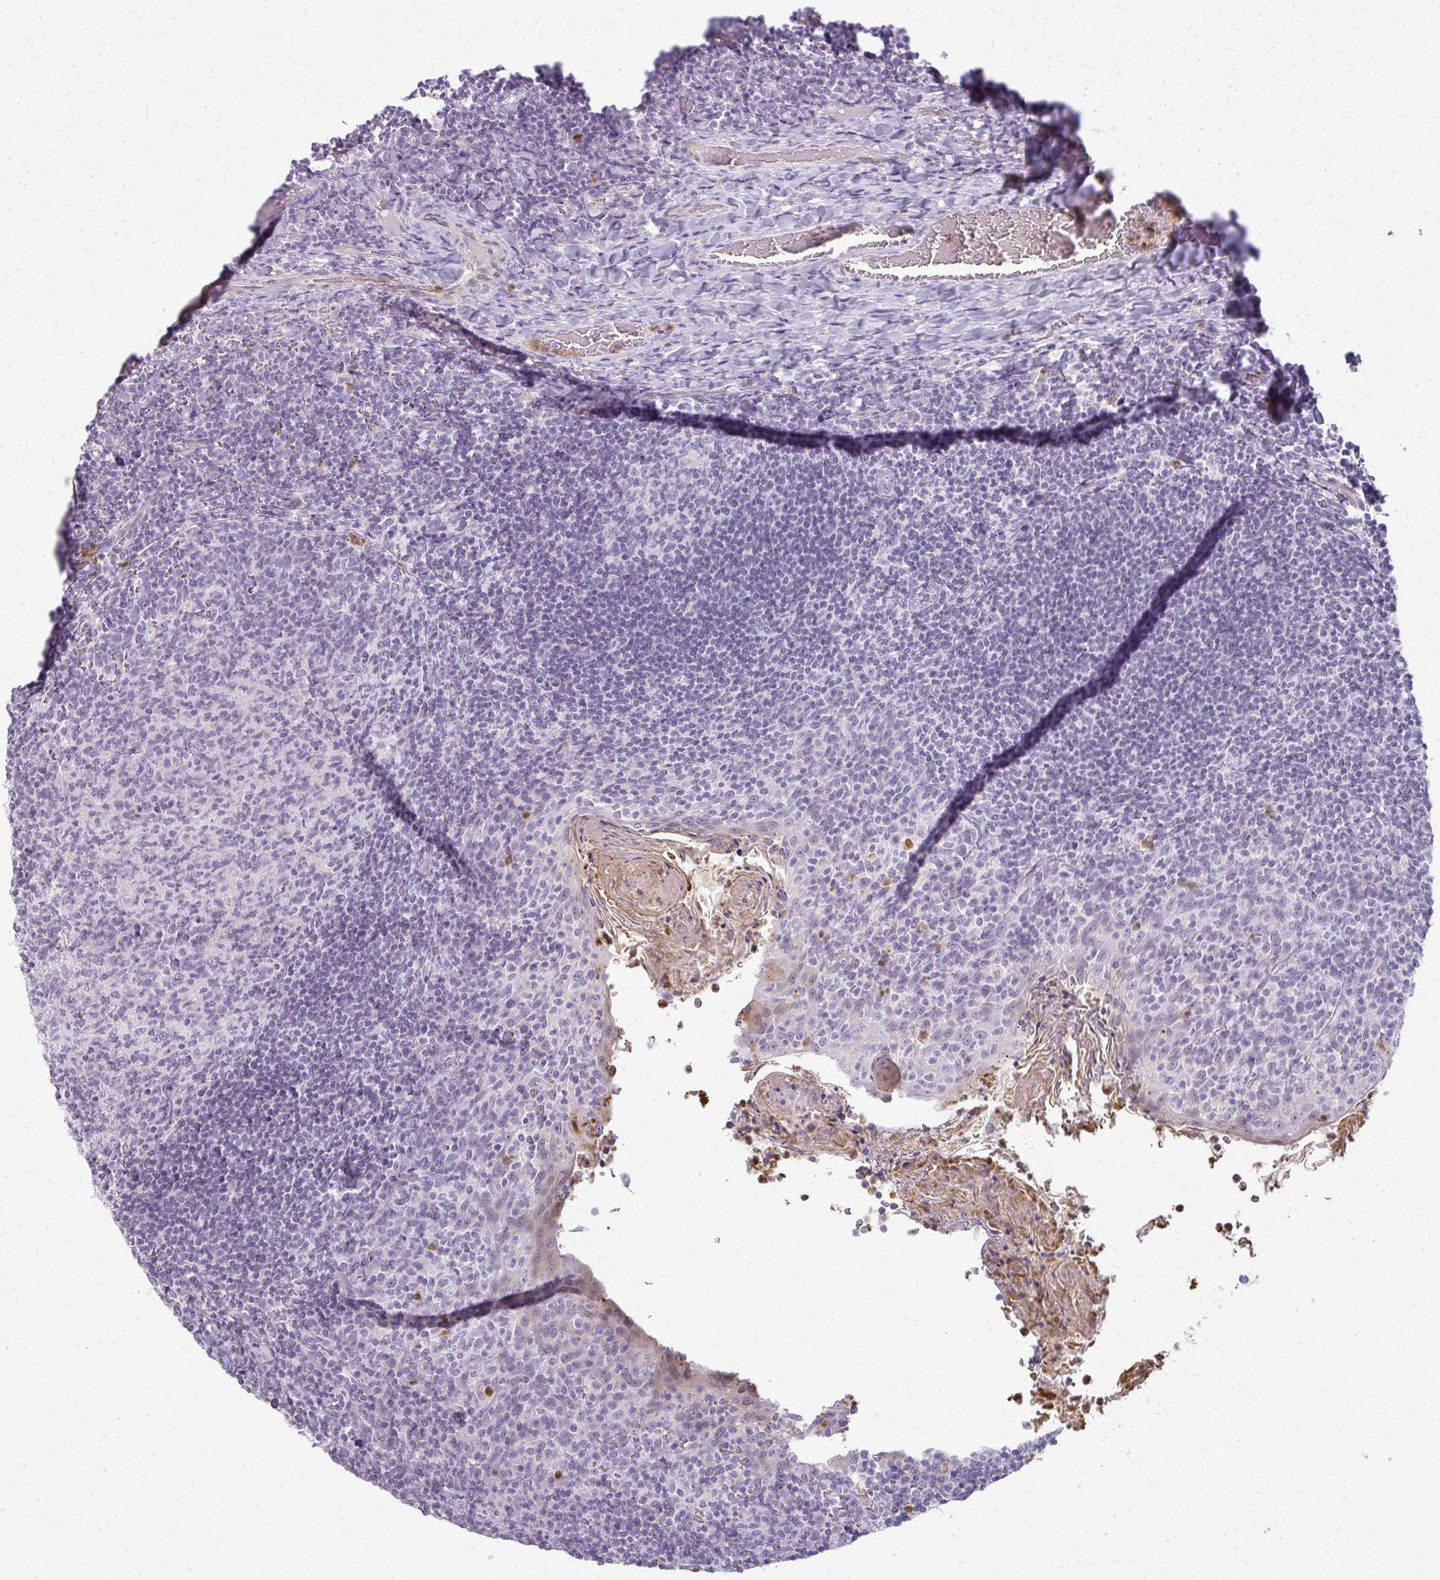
{"staining": {"intensity": "negative", "quantity": "none", "location": "none"}, "tissue": "tonsil", "cell_type": "Germinal center cells", "image_type": "normal", "snomed": [{"axis": "morphology", "description": "Normal tissue, NOS"}, {"axis": "topography", "description": "Tonsil"}], "caption": "Germinal center cells show no significant protein positivity in benign tonsil.", "gene": "CA3", "patient": {"sex": "female", "age": 10}}